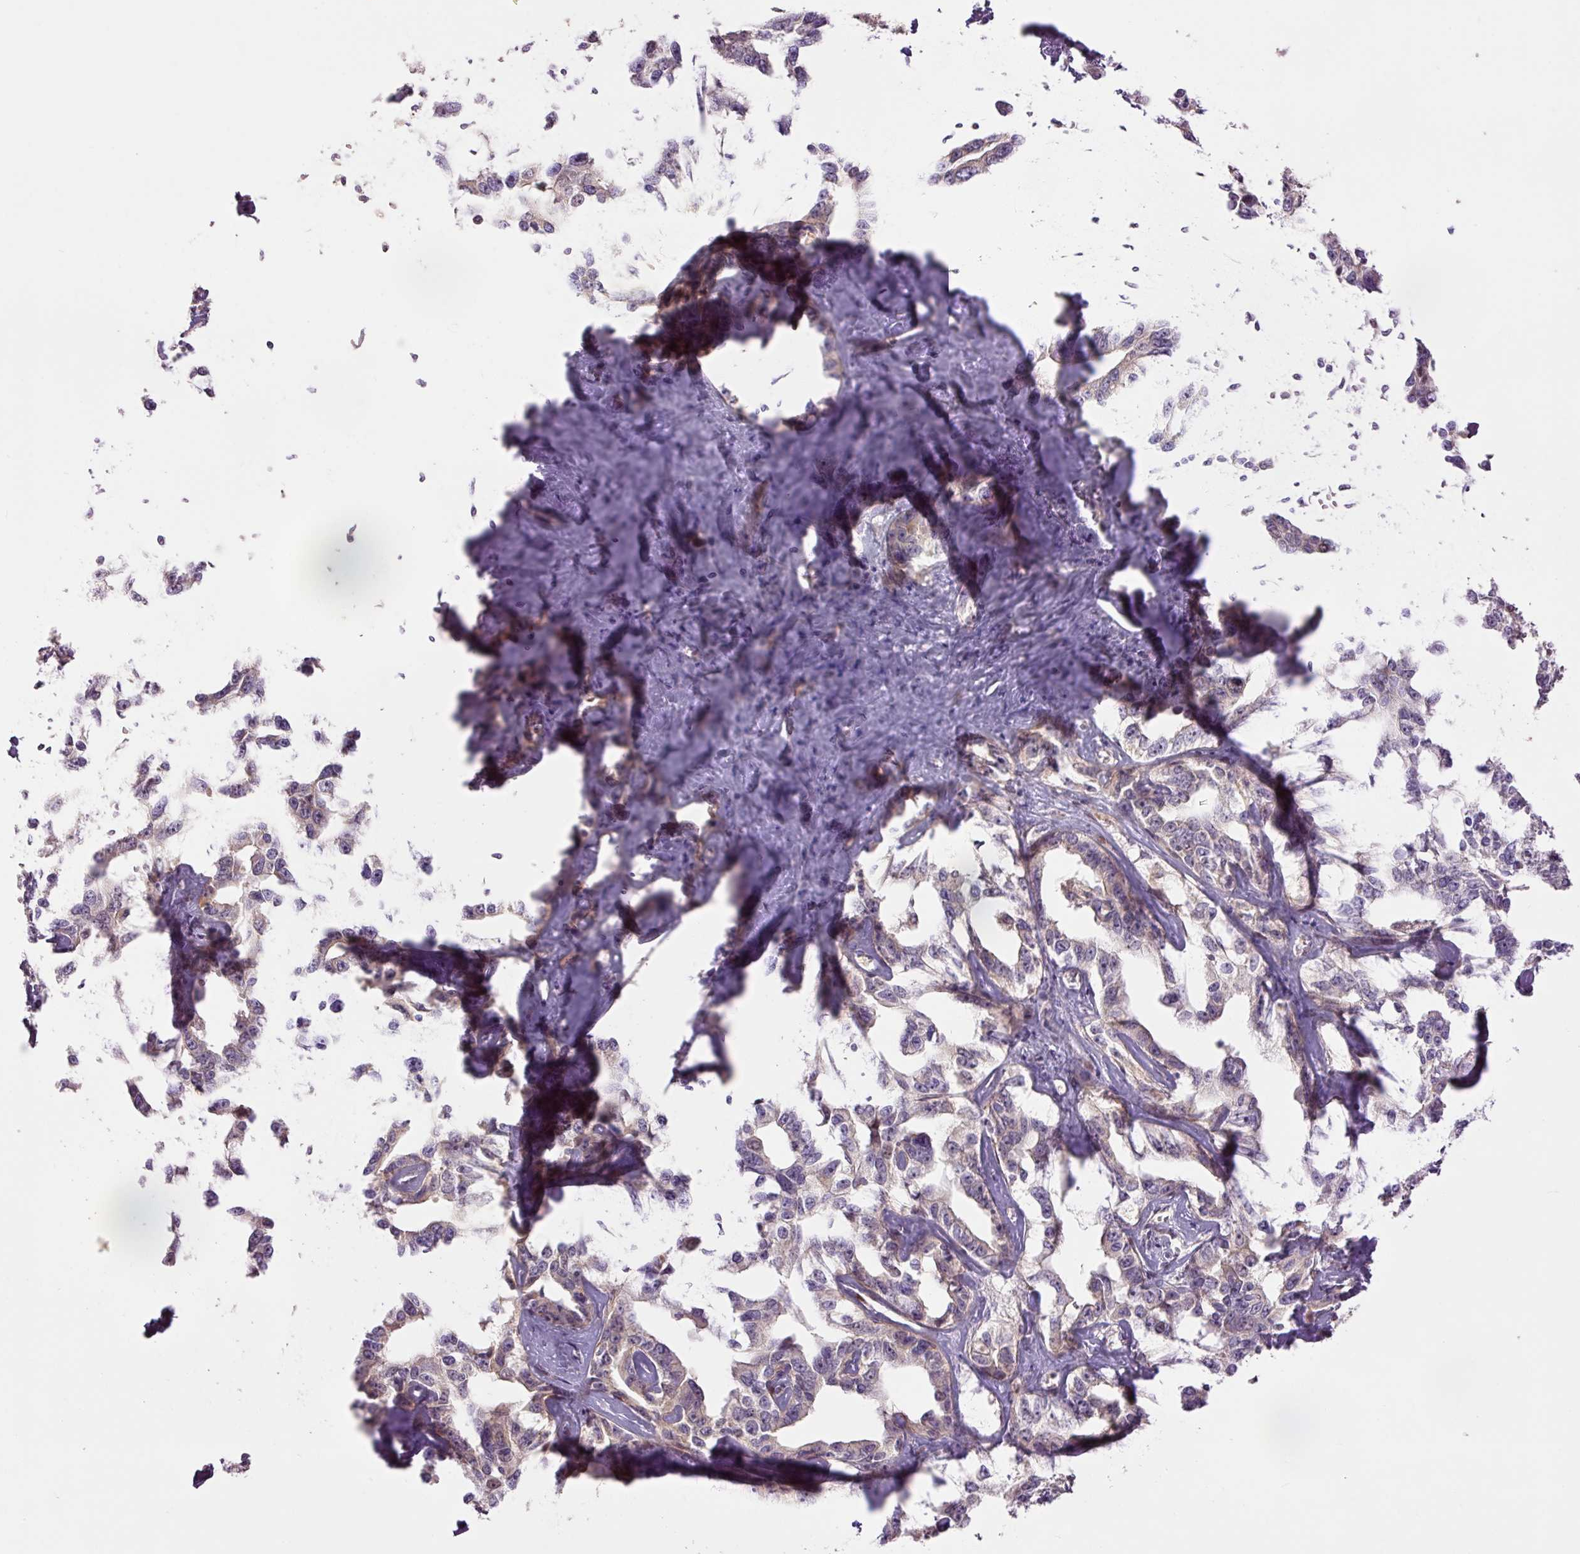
{"staining": {"intensity": "negative", "quantity": "none", "location": "none"}, "tissue": "liver cancer", "cell_type": "Tumor cells", "image_type": "cancer", "snomed": [{"axis": "morphology", "description": "Cholangiocarcinoma"}, {"axis": "topography", "description": "Liver"}], "caption": "A histopathology image of human liver cancer (cholangiocarcinoma) is negative for staining in tumor cells.", "gene": "SLC29A3", "patient": {"sex": "male", "age": 59}}